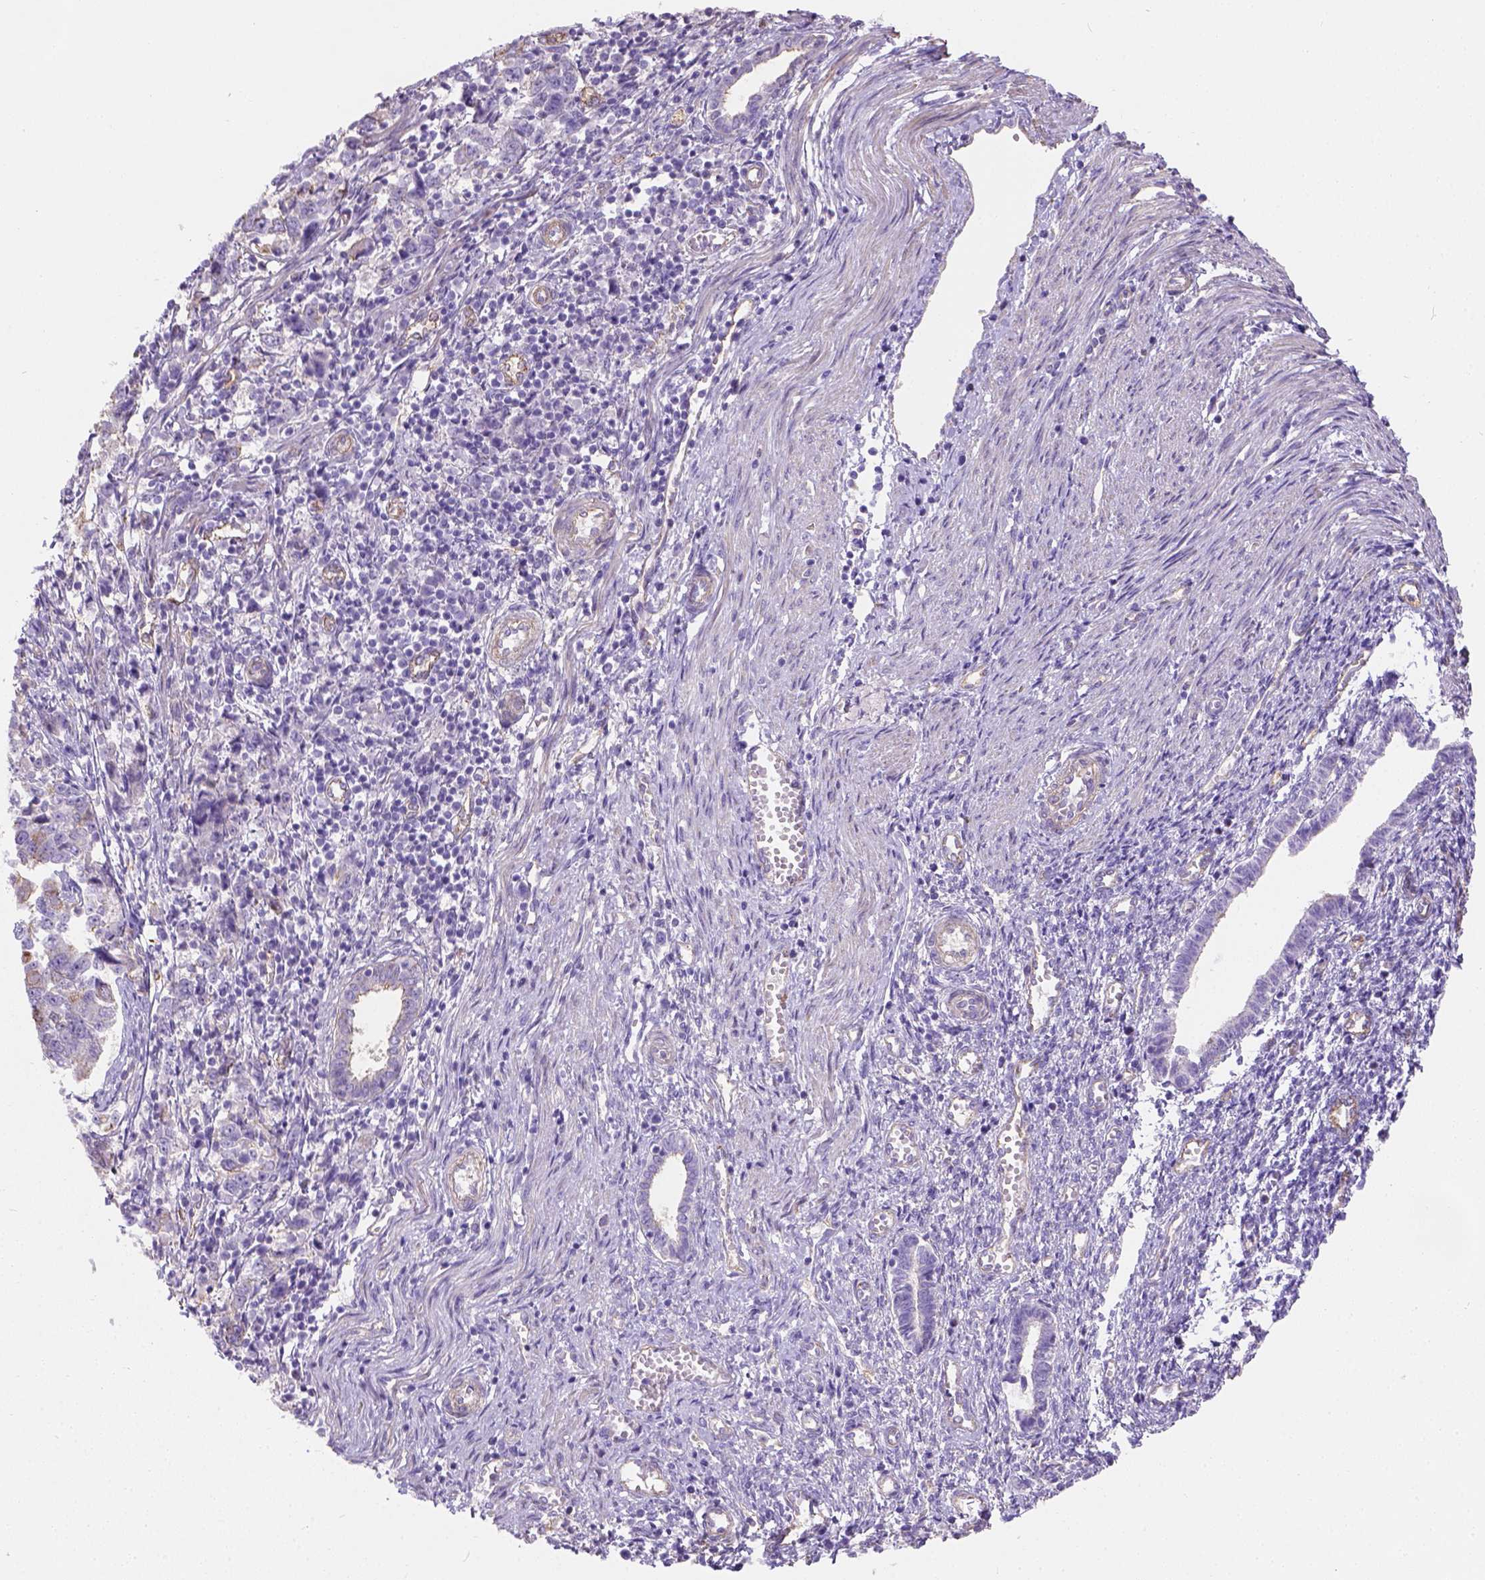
{"staining": {"intensity": "moderate", "quantity": "<25%", "location": "cytoplasmic/membranous"}, "tissue": "endometrial cancer", "cell_type": "Tumor cells", "image_type": "cancer", "snomed": [{"axis": "morphology", "description": "Adenocarcinoma, NOS"}, {"axis": "topography", "description": "Endometrium"}], "caption": "A micrograph of endometrial adenocarcinoma stained for a protein shows moderate cytoplasmic/membranous brown staining in tumor cells. The staining is performed using DAB (3,3'-diaminobenzidine) brown chromogen to label protein expression. The nuclei are counter-stained blue using hematoxylin.", "gene": "PHF7", "patient": {"sex": "female", "age": 43}}